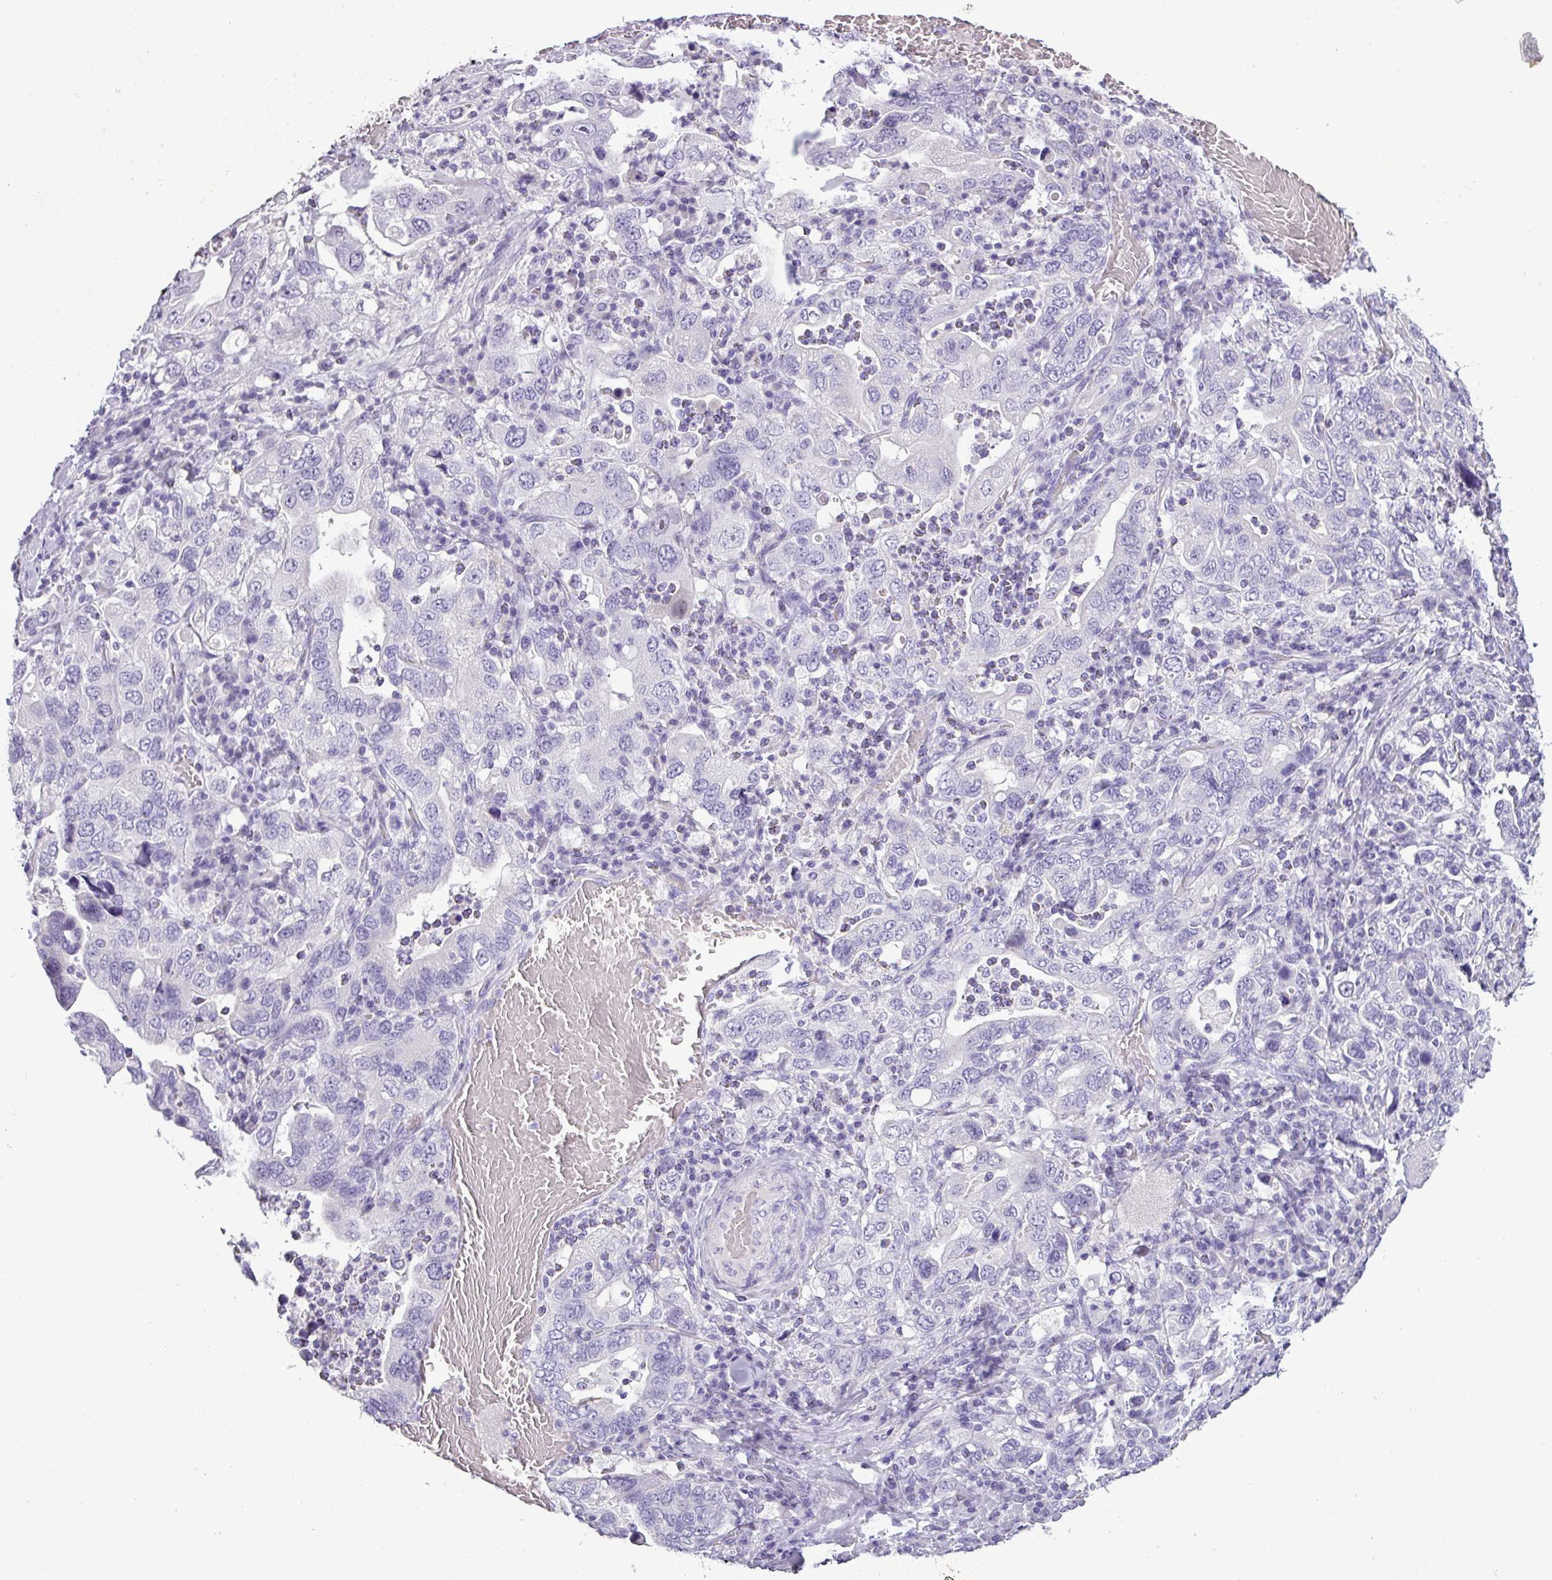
{"staining": {"intensity": "negative", "quantity": "none", "location": "none"}, "tissue": "stomach cancer", "cell_type": "Tumor cells", "image_type": "cancer", "snomed": [{"axis": "morphology", "description": "Adenocarcinoma, NOS"}, {"axis": "topography", "description": "Stomach, upper"}], "caption": "A high-resolution photomicrograph shows immunohistochemistry staining of stomach cancer (adenocarcinoma), which reveals no significant positivity in tumor cells. The staining was performed using DAB (3,3'-diaminobenzidine) to visualize the protein expression in brown, while the nuclei were stained in blue with hematoxylin (Magnification: 20x).", "gene": "TMEM91", "patient": {"sex": "male", "age": 62}}